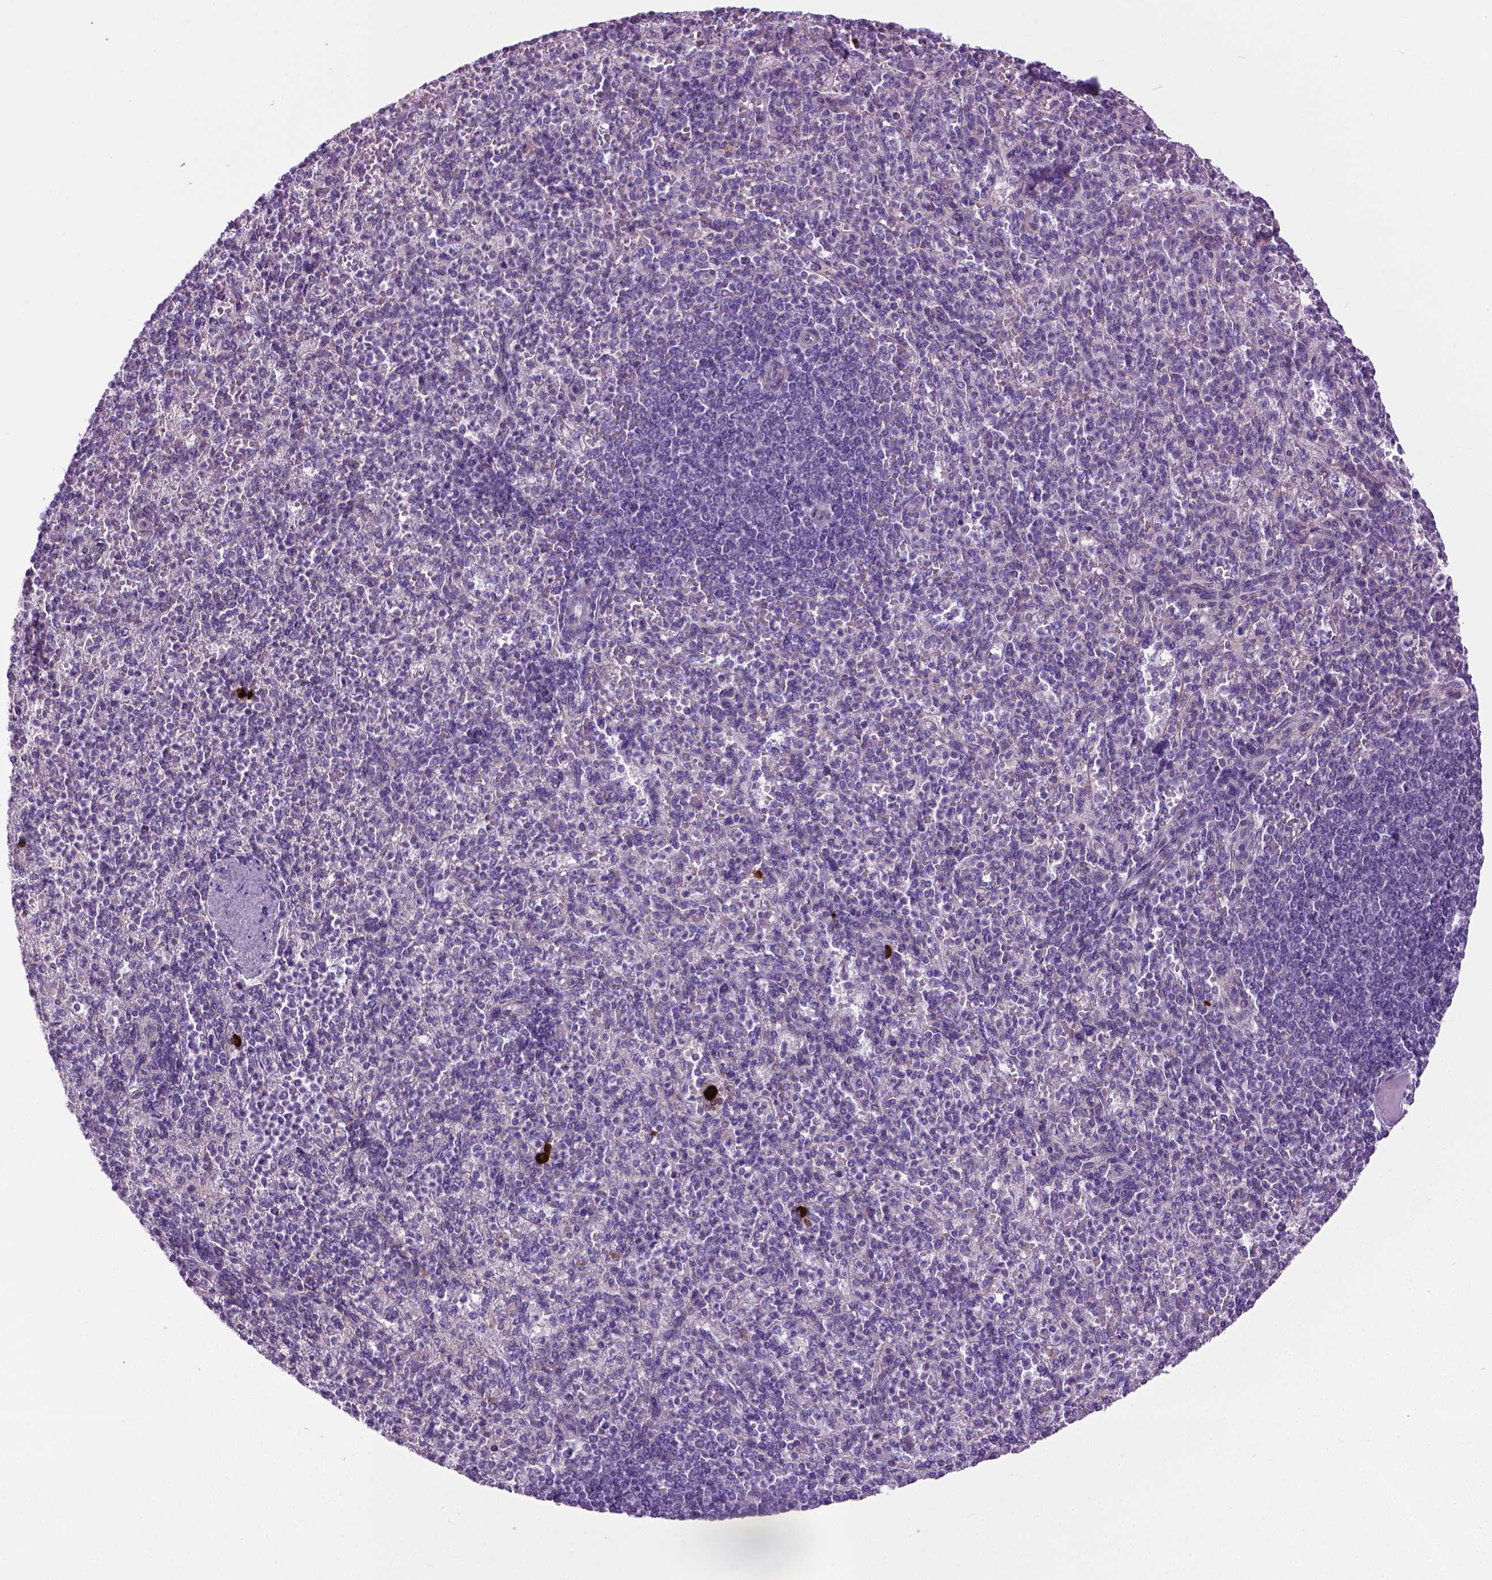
{"staining": {"intensity": "negative", "quantity": "none", "location": "none"}, "tissue": "spleen", "cell_type": "Cells in red pulp", "image_type": "normal", "snomed": [{"axis": "morphology", "description": "Normal tissue, NOS"}, {"axis": "topography", "description": "Spleen"}], "caption": "Immunohistochemistry image of unremarkable spleen stained for a protein (brown), which displays no positivity in cells in red pulp.", "gene": "SPECC1L", "patient": {"sex": "female", "age": 74}}